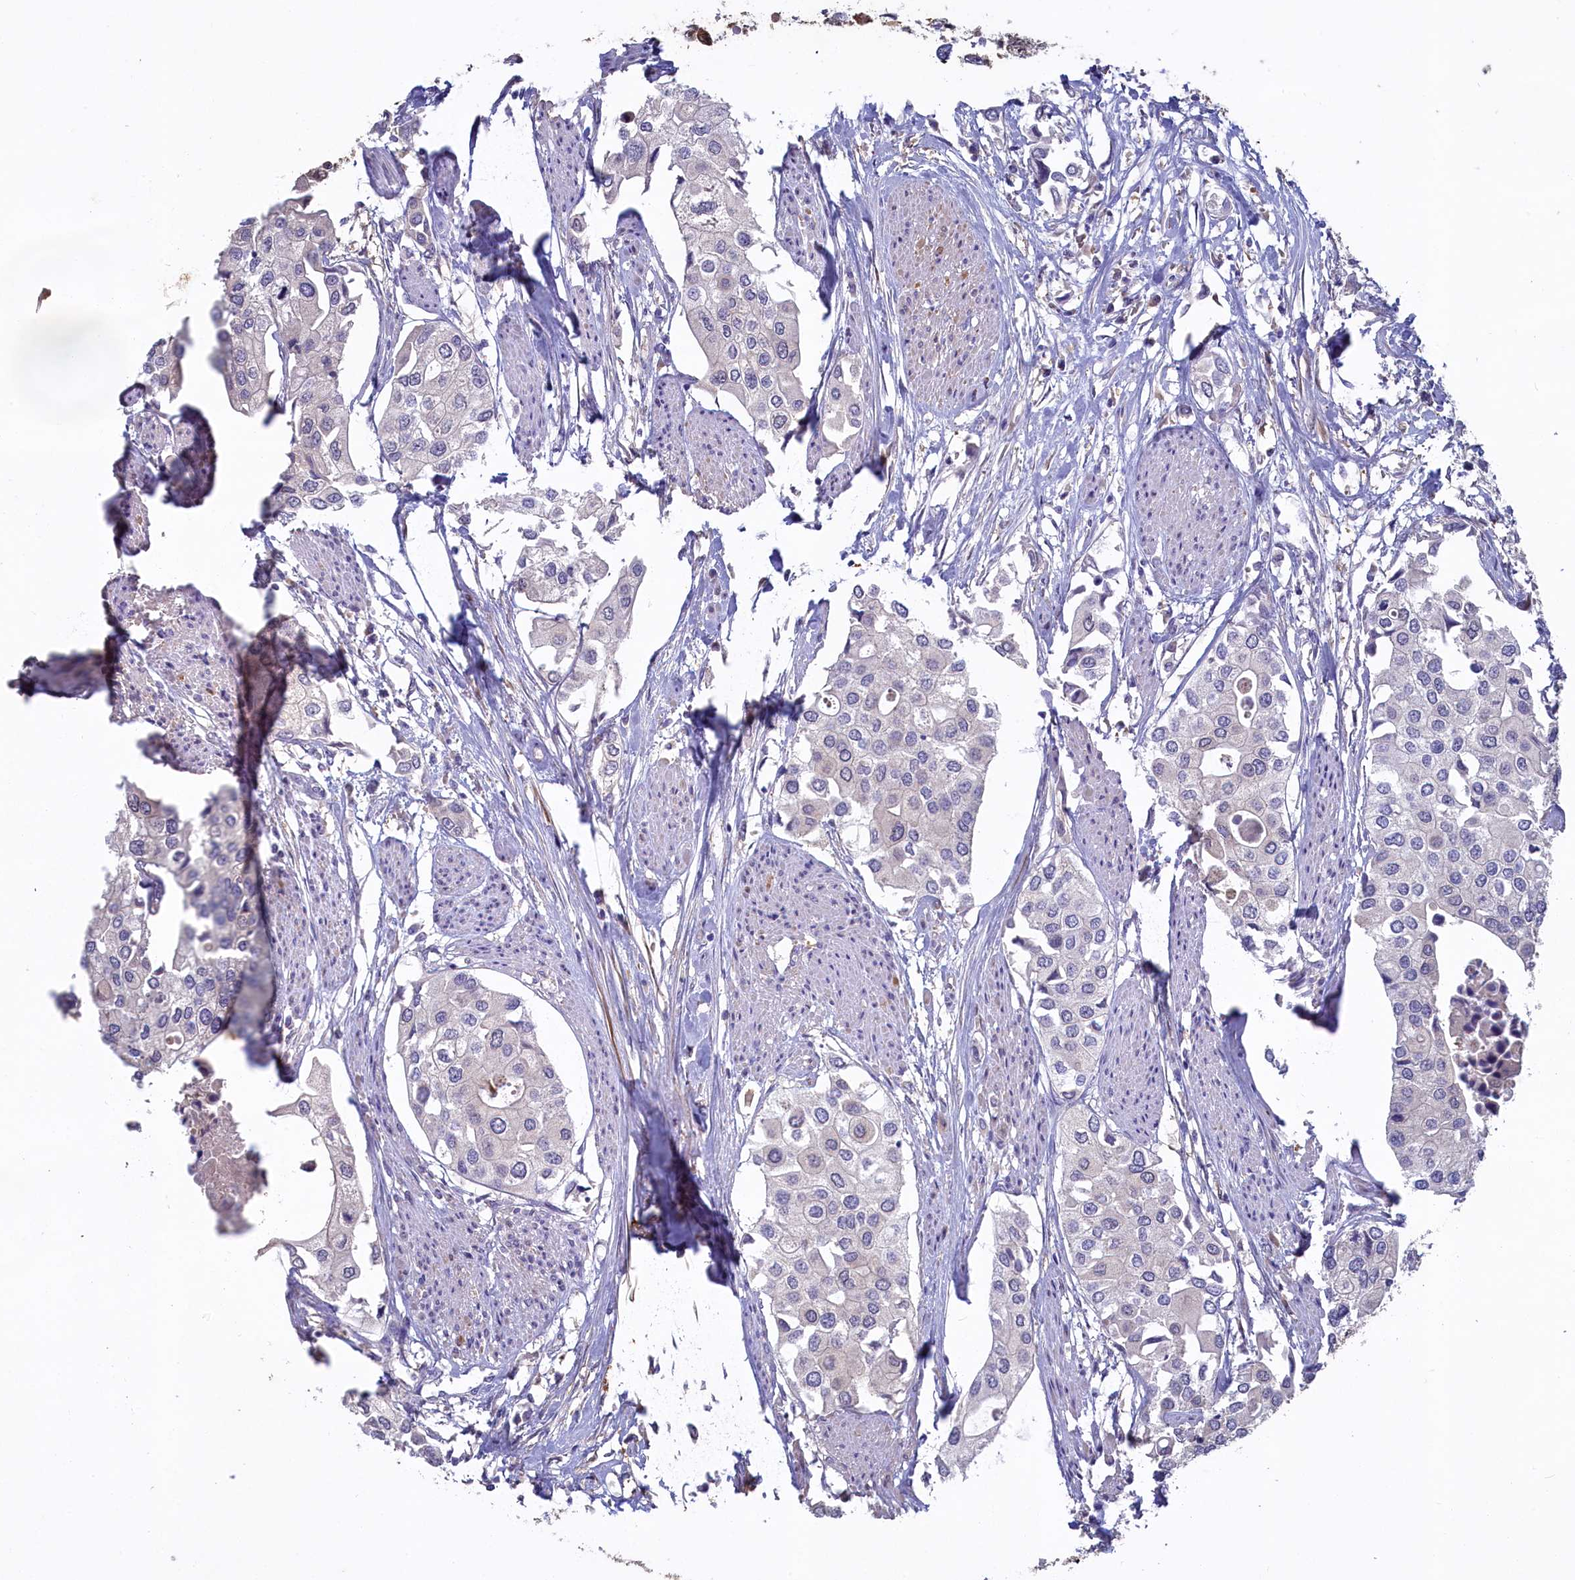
{"staining": {"intensity": "negative", "quantity": "none", "location": "none"}, "tissue": "urothelial cancer", "cell_type": "Tumor cells", "image_type": "cancer", "snomed": [{"axis": "morphology", "description": "Urothelial carcinoma, High grade"}, {"axis": "topography", "description": "Urinary bladder"}], "caption": "The immunohistochemistry histopathology image has no significant staining in tumor cells of urothelial cancer tissue.", "gene": "UCHL3", "patient": {"sex": "male", "age": 64}}